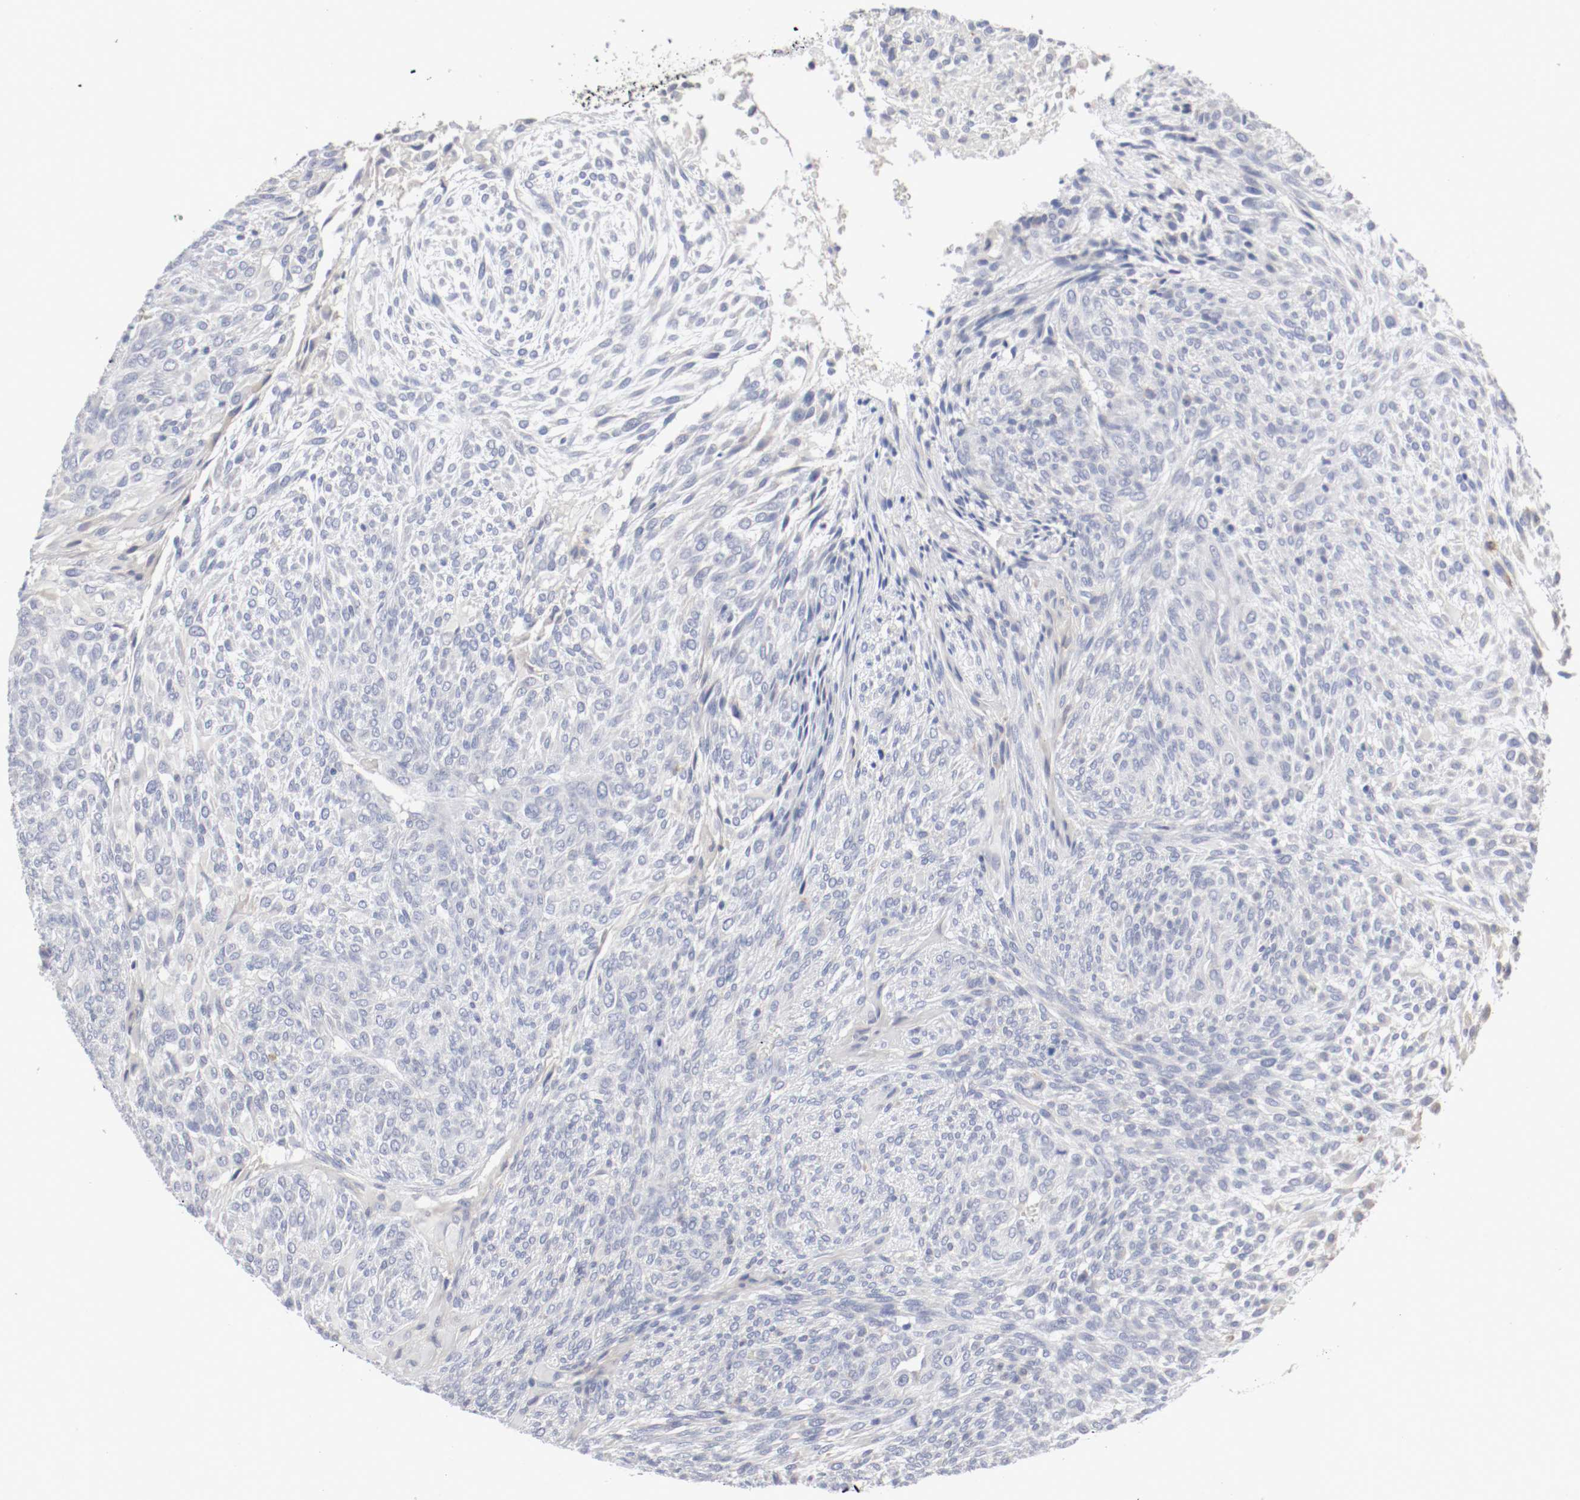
{"staining": {"intensity": "negative", "quantity": "none", "location": "none"}, "tissue": "glioma", "cell_type": "Tumor cells", "image_type": "cancer", "snomed": [{"axis": "morphology", "description": "Glioma, malignant, High grade"}, {"axis": "topography", "description": "Cerebral cortex"}], "caption": "This image is of glioma stained with immunohistochemistry to label a protein in brown with the nuclei are counter-stained blue. There is no staining in tumor cells. Nuclei are stained in blue.", "gene": "FGFBP1", "patient": {"sex": "female", "age": 55}}